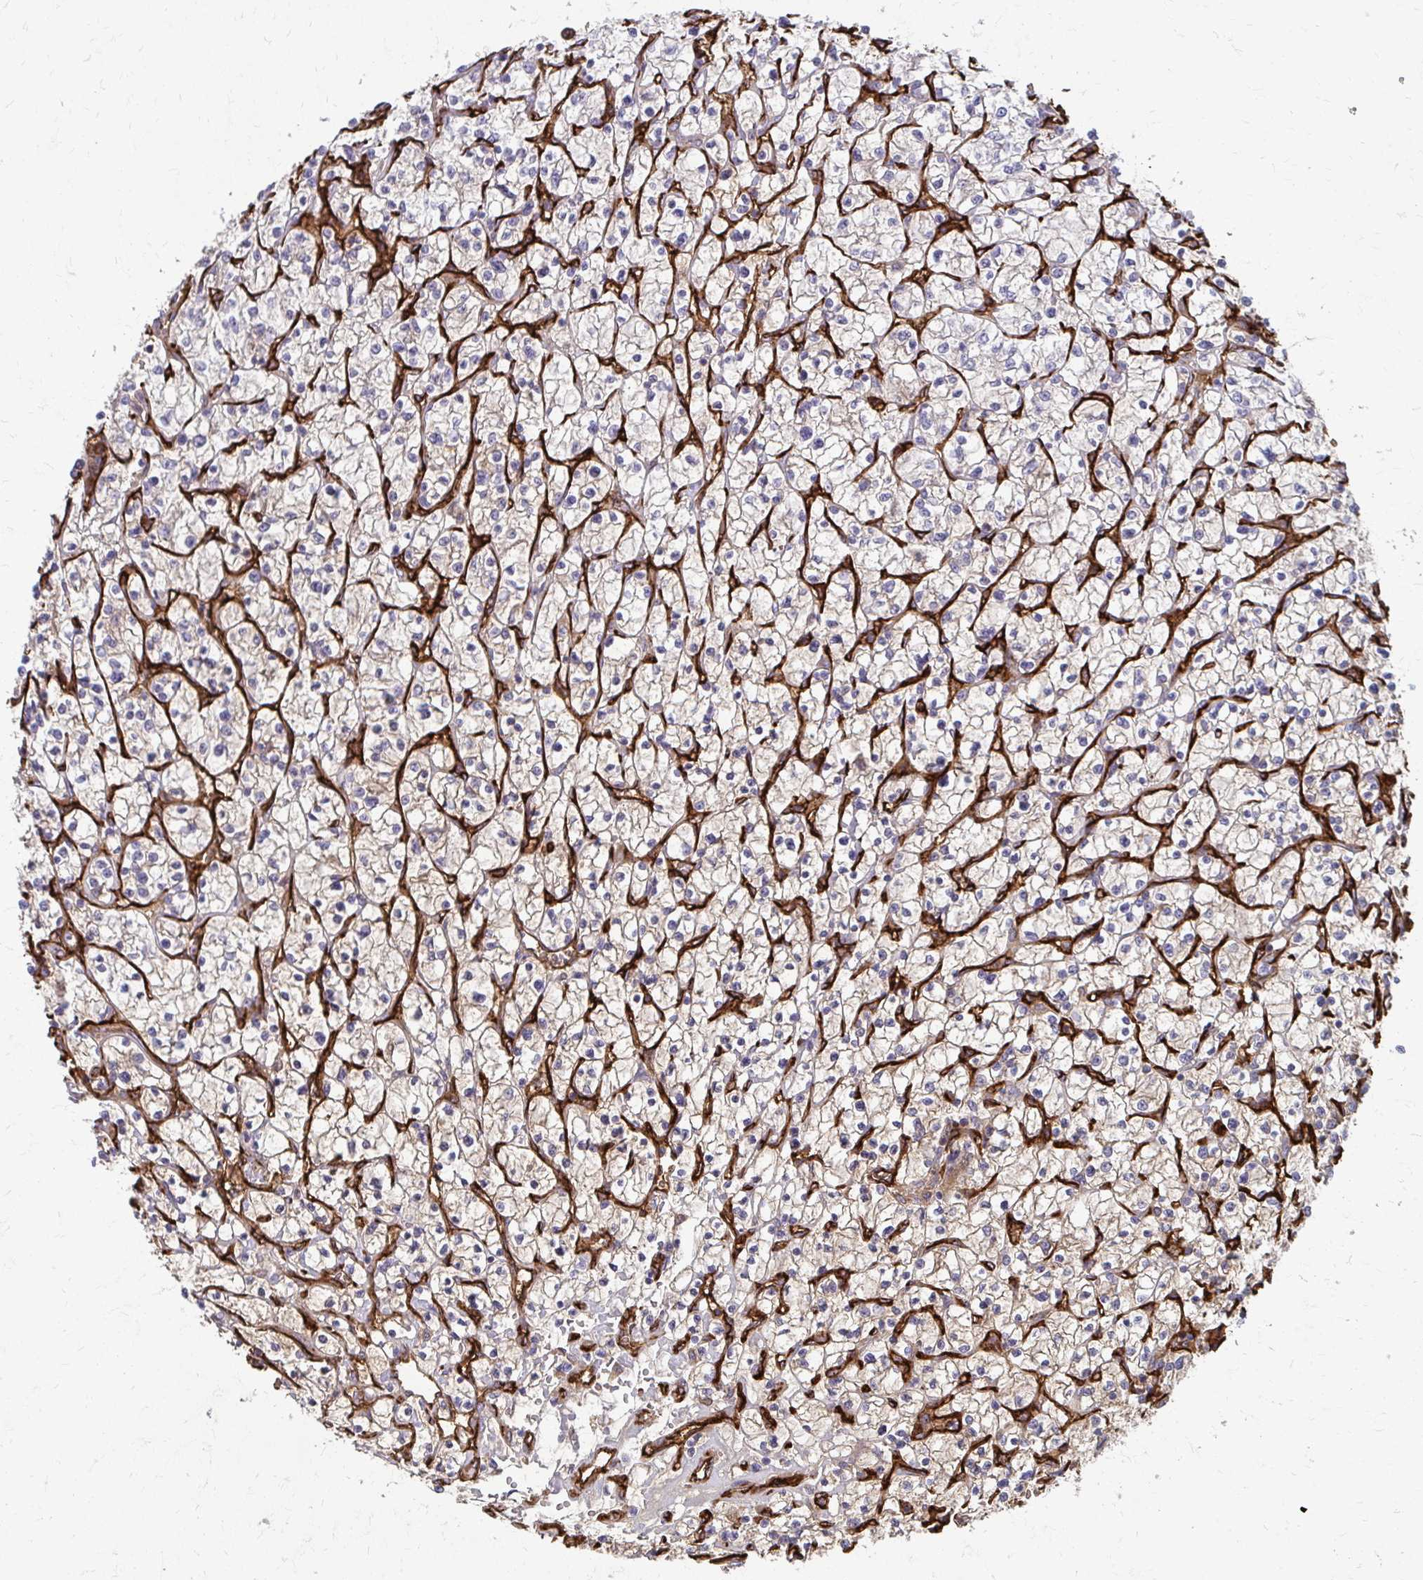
{"staining": {"intensity": "weak", "quantity": "25%-75%", "location": "cytoplasmic/membranous"}, "tissue": "renal cancer", "cell_type": "Tumor cells", "image_type": "cancer", "snomed": [{"axis": "morphology", "description": "Adenocarcinoma, NOS"}, {"axis": "topography", "description": "Kidney"}], "caption": "A micrograph showing weak cytoplasmic/membranous staining in about 25%-75% of tumor cells in renal adenocarcinoma, as visualized by brown immunohistochemical staining.", "gene": "ADIPOQ", "patient": {"sex": "female", "age": 64}}